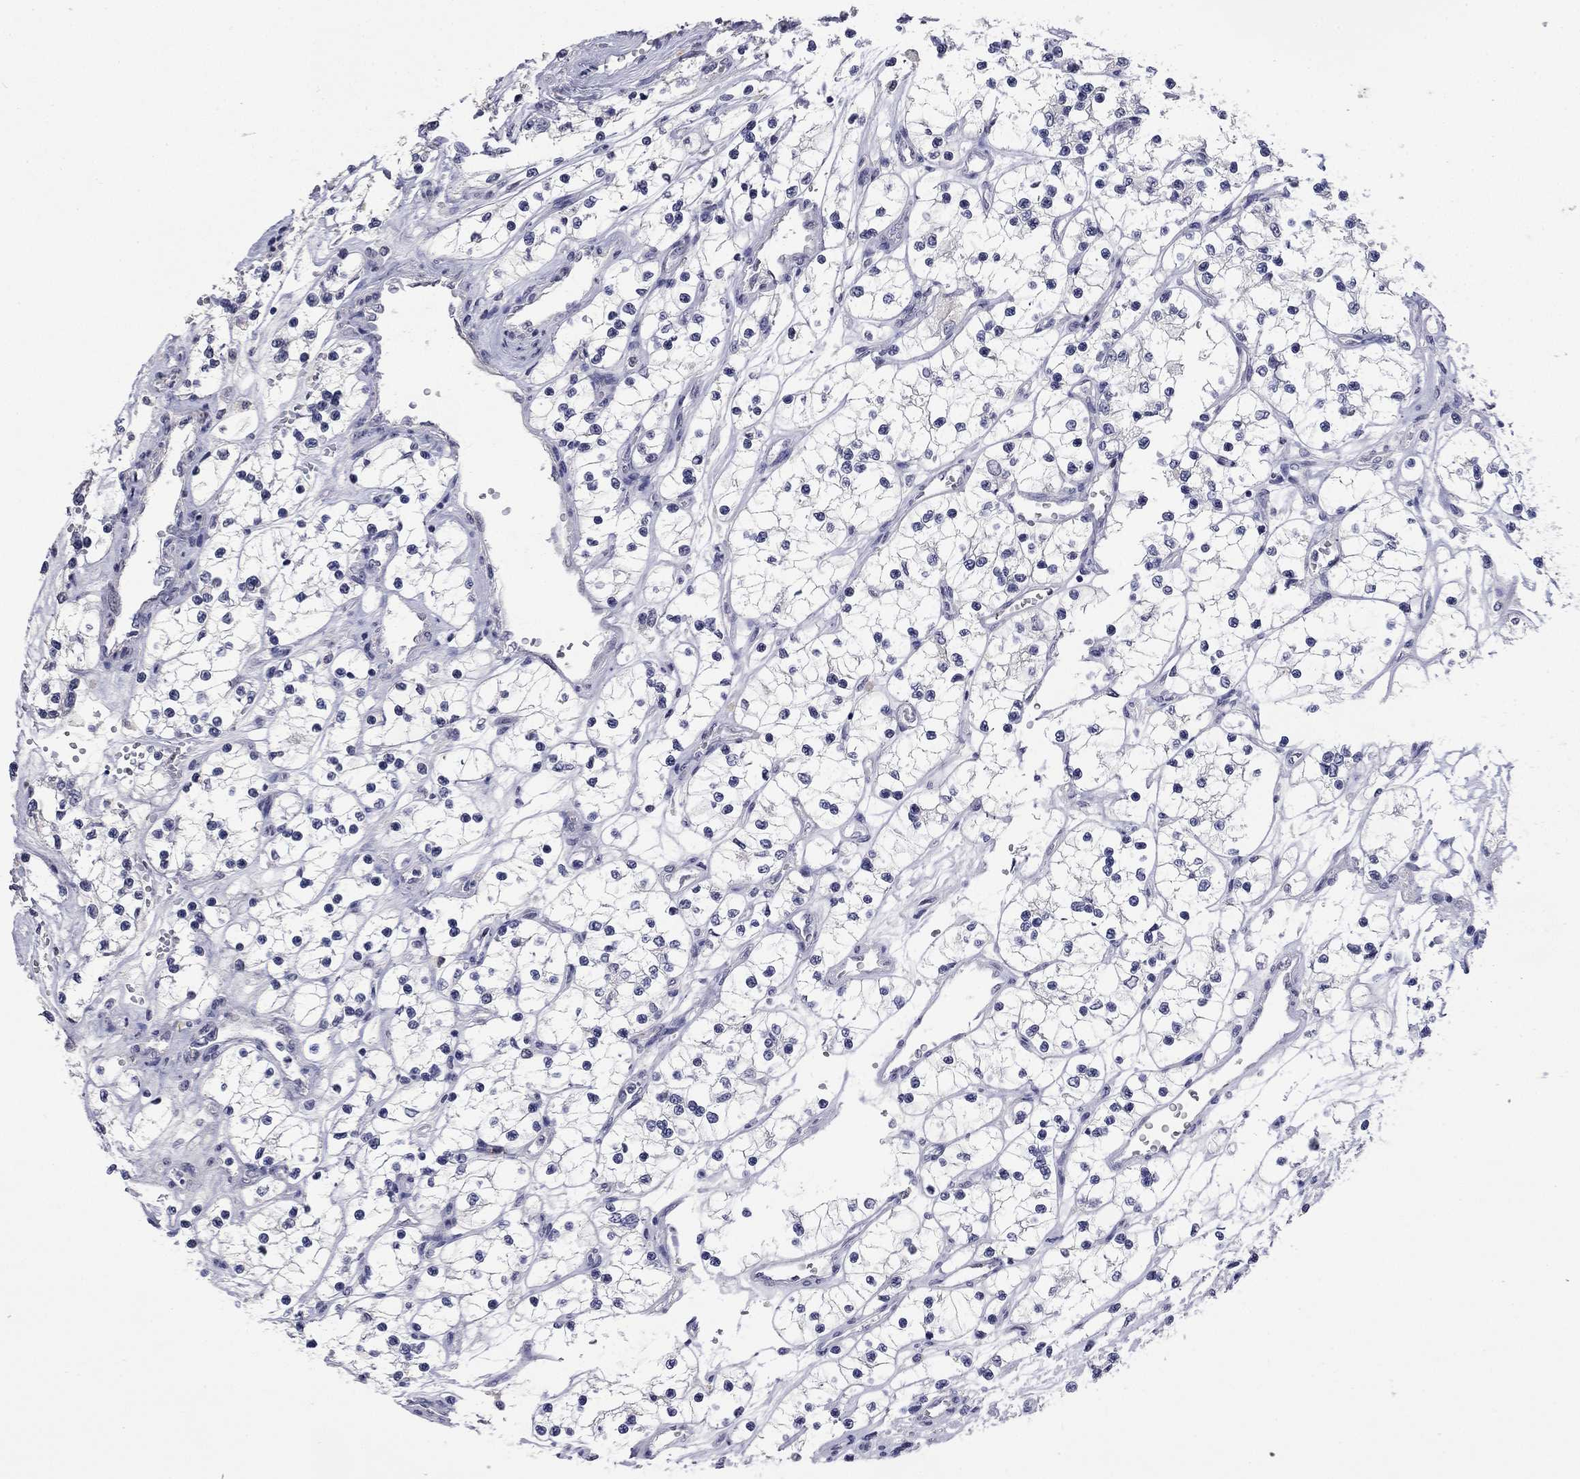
{"staining": {"intensity": "negative", "quantity": "none", "location": "none"}, "tissue": "renal cancer", "cell_type": "Tumor cells", "image_type": "cancer", "snomed": [{"axis": "morphology", "description": "Adenocarcinoma, NOS"}, {"axis": "topography", "description": "Kidney"}], "caption": "IHC image of neoplastic tissue: renal cancer (adenocarcinoma) stained with DAB displays no significant protein expression in tumor cells.", "gene": "SLC51A", "patient": {"sex": "female", "age": 69}}